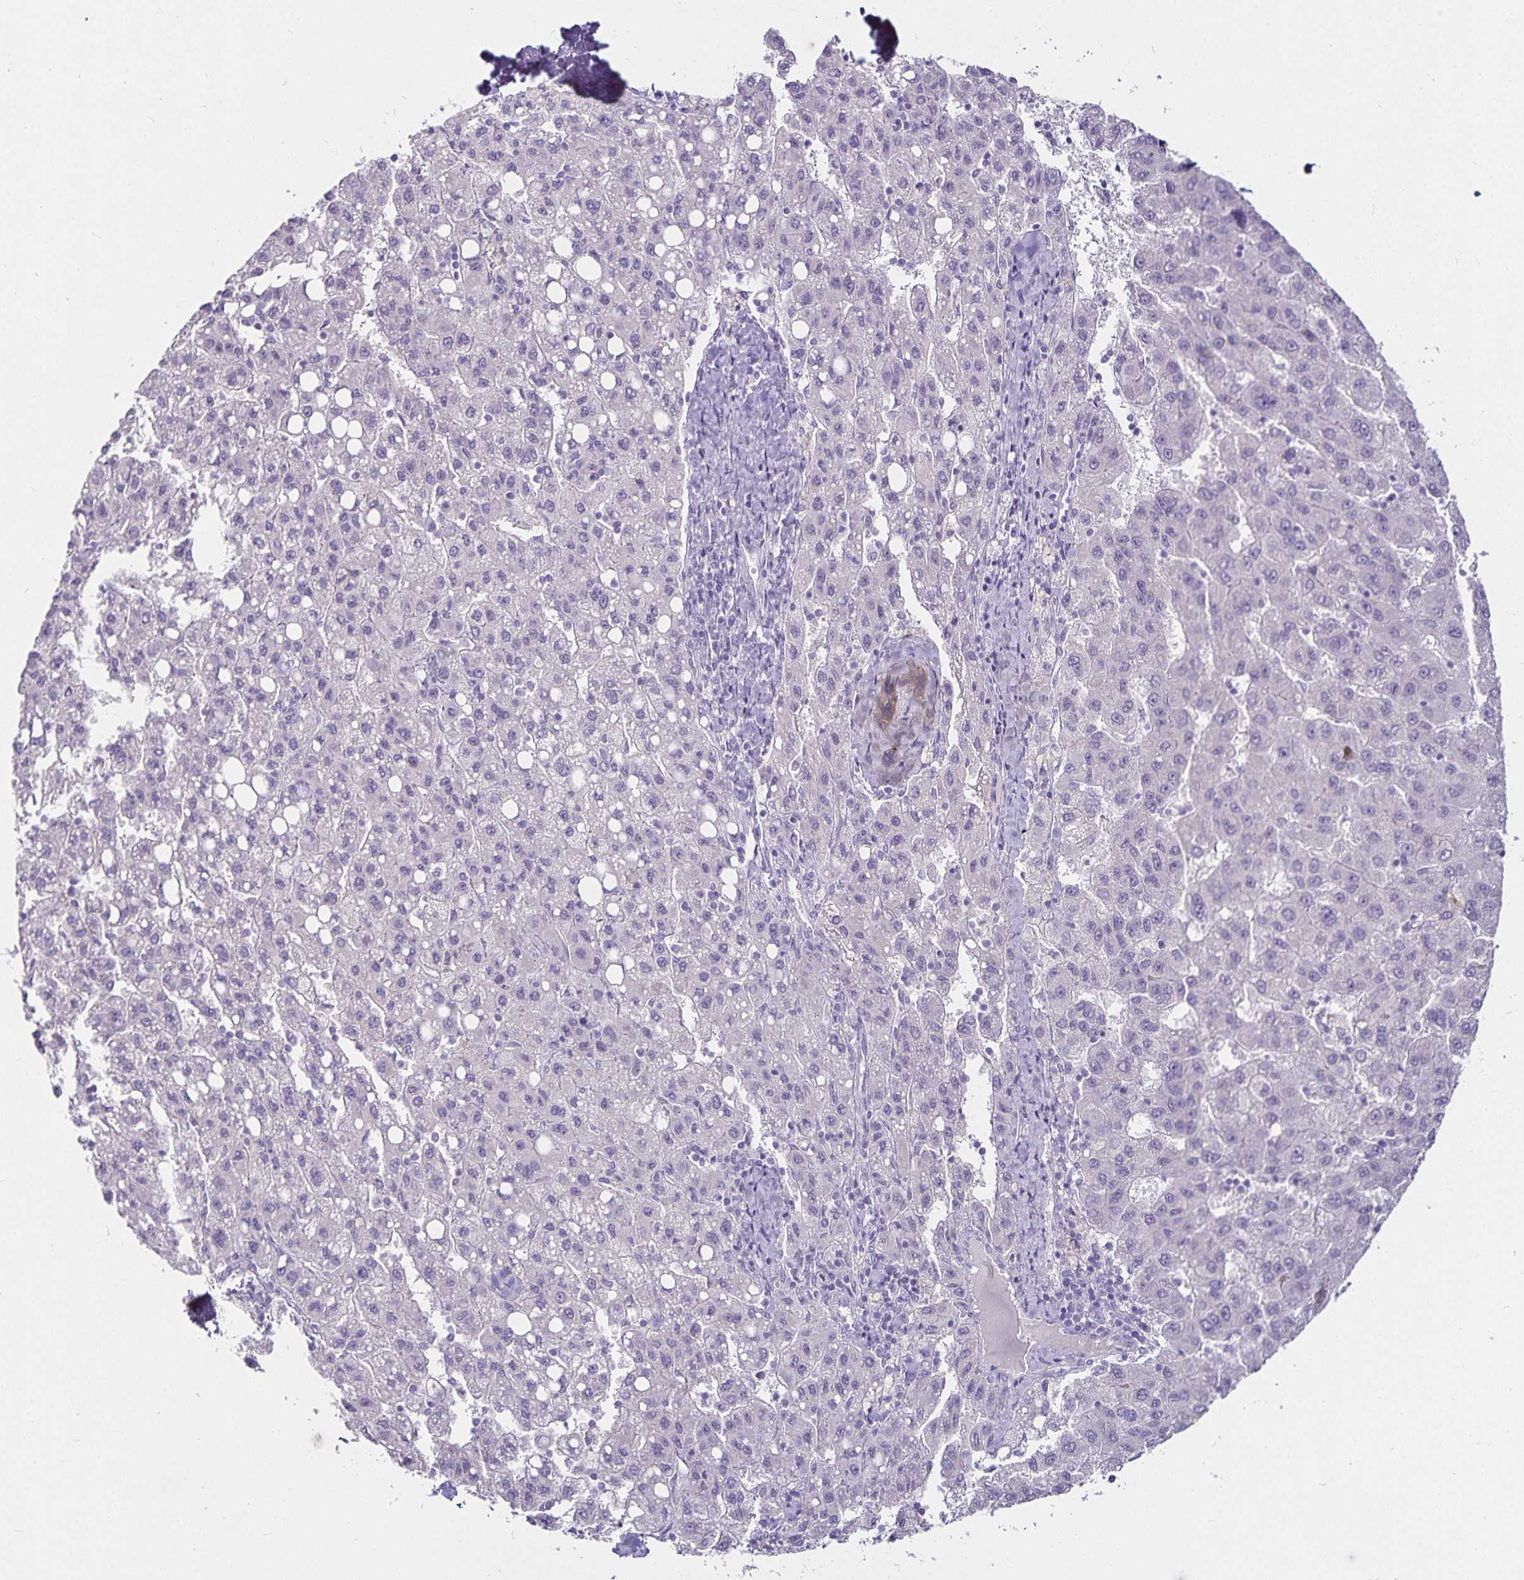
{"staining": {"intensity": "negative", "quantity": "none", "location": "none"}, "tissue": "liver cancer", "cell_type": "Tumor cells", "image_type": "cancer", "snomed": [{"axis": "morphology", "description": "Carcinoma, Hepatocellular, NOS"}, {"axis": "topography", "description": "Liver"}], "caption": "High magnification brightfield microscopy of hepatocellular carcinoma (liver) stained with DAB (3,3'-diaminobenzidine) (brown) and counterstained with hematoxylin (blue): tumor cells show no significant staining.", "gene": "CA12", "patient": {"sex": "female", "age": 82}}